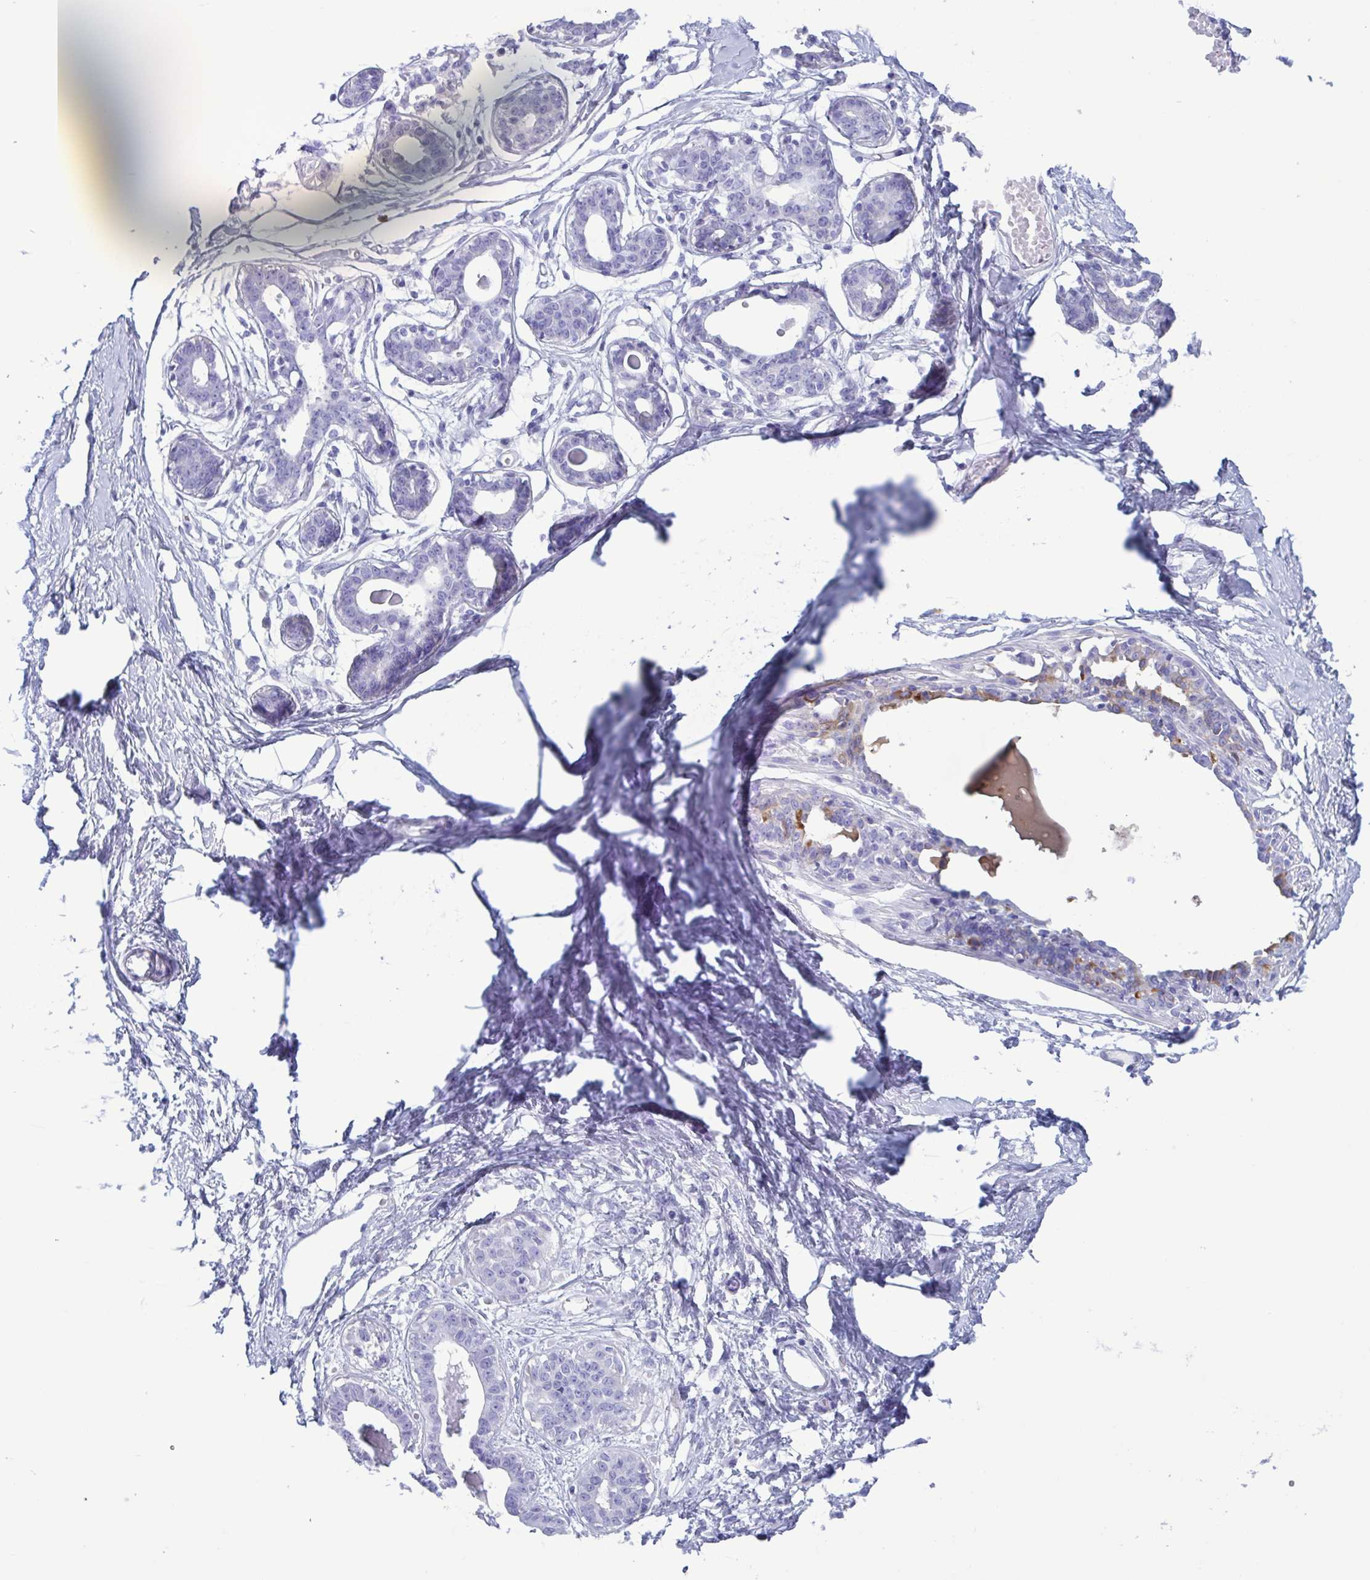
{"staining": {"intensity": "negative", "quantity": "none", "location": "none"}, "tissue": "breast", "cell_type": "Adipocytes", "image_type": "normal", "snomed": [{"axis": "morphology", "description": "Normal tissue, NOS"}, {"axis": "topography", "description": "Breast"}], "caption": "Immunohistochemistry (IHC) image of normal breast: human breast stained with DAB (3,3'-diaminobenzidine) demonstrates no significant protein staining in adipocytes. The staining is performed using DAB brown chromogen with nuclei counter-stained in using hematoxylin.", "gene": "LTF", "patient": {"sex": "female", "age": 45}}